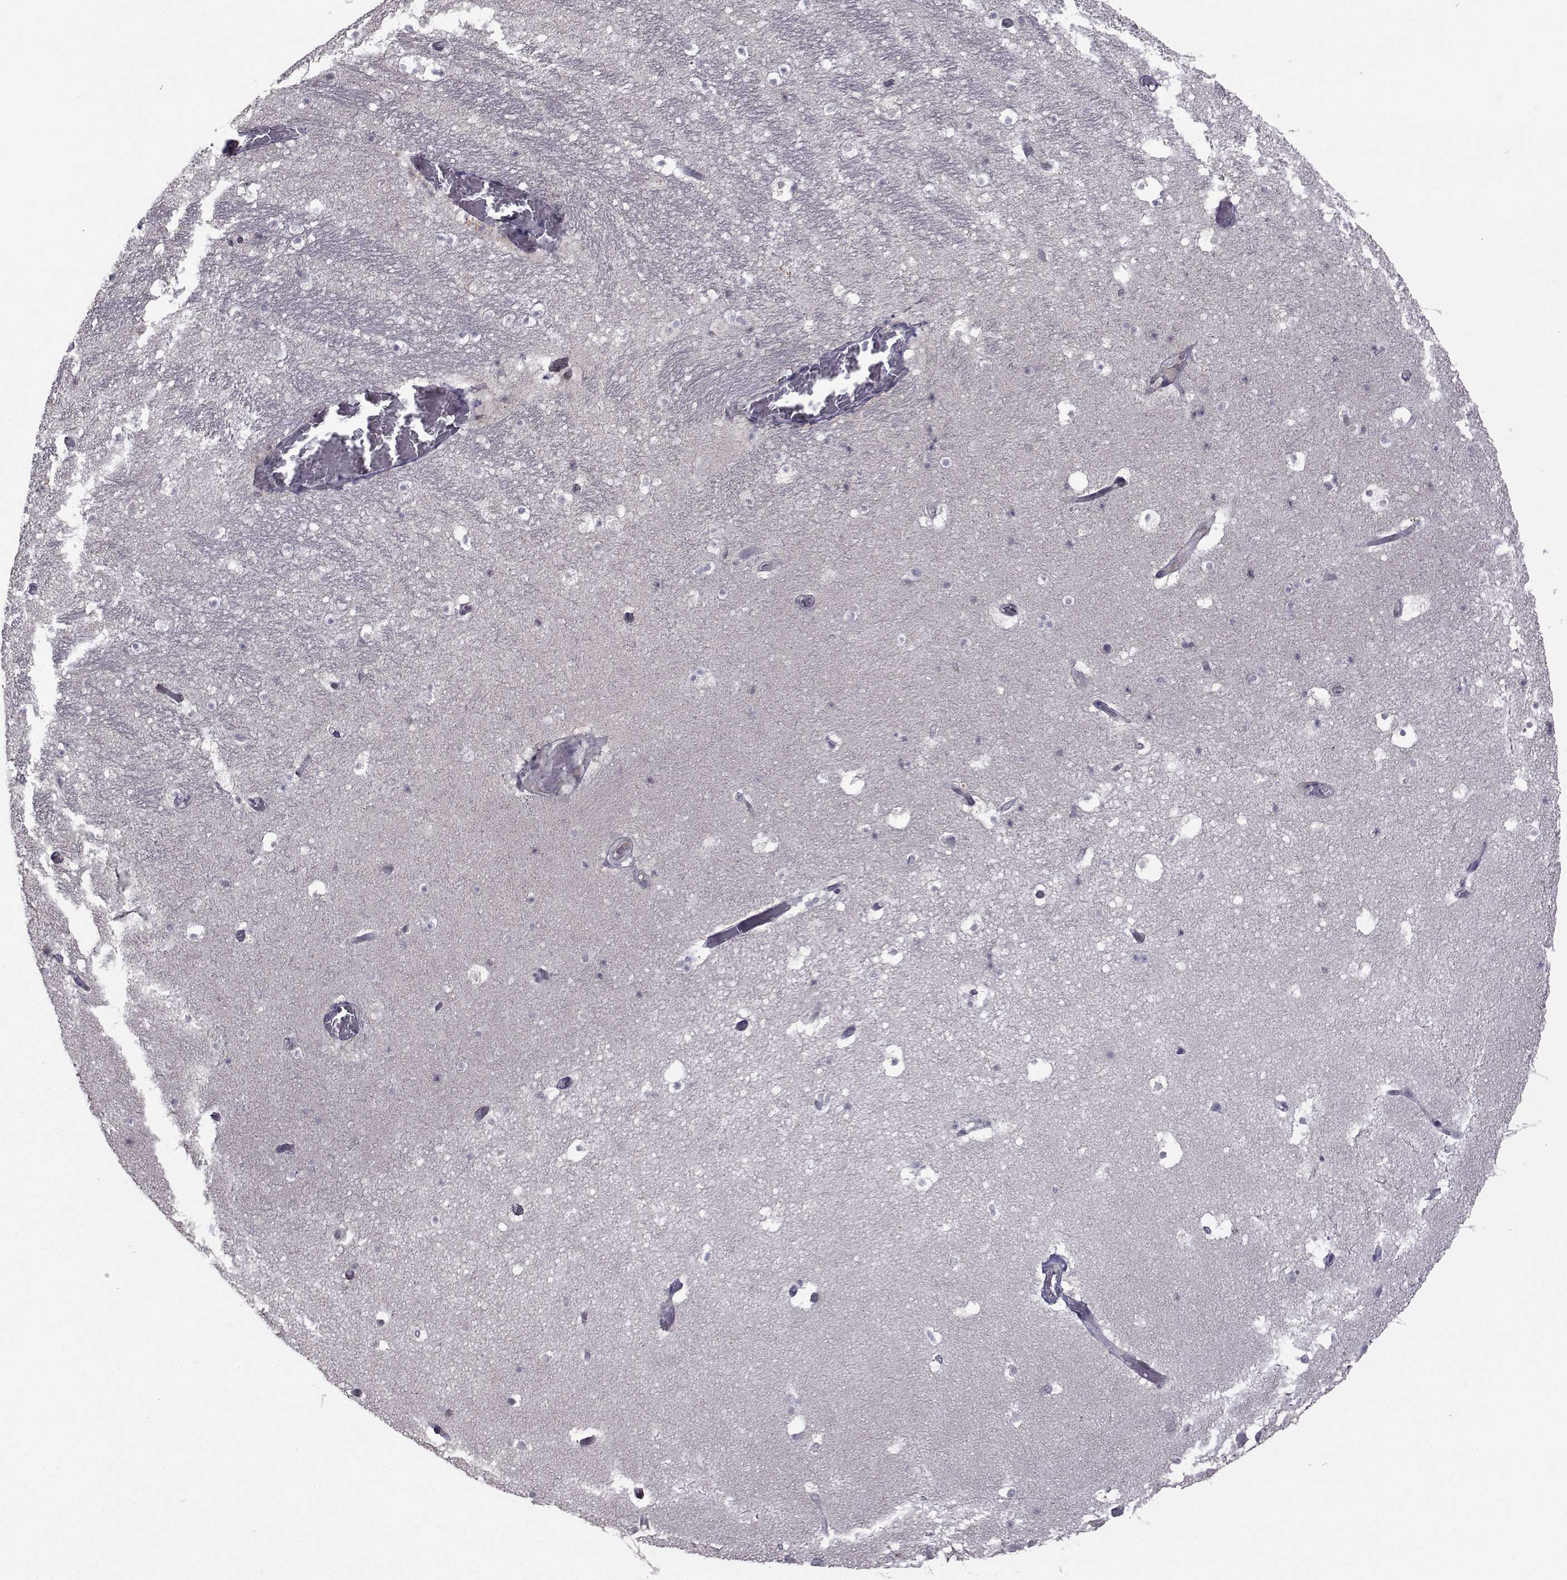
{"staining": {"intensity": "negative", "quantity": "none", "location": "none"}, "tissue": "hippocampus", "cell_type": "Glial cells", "image_type": "normal", "snomed": [{"axis": "morphology", "description": "Normal tissue, NOS"}, {"axis": "topography", "description": "Hippocampus"}], "caption": "Protein analysis of unremarkable hippocampus demonstrates no significant staining in glial cells. The staining is performed using DAB brown chromogen with nuclei counter-stained in using hematoxylin.", "gene": "FDXR", "patient": {"sex": "male", "age": 26}}